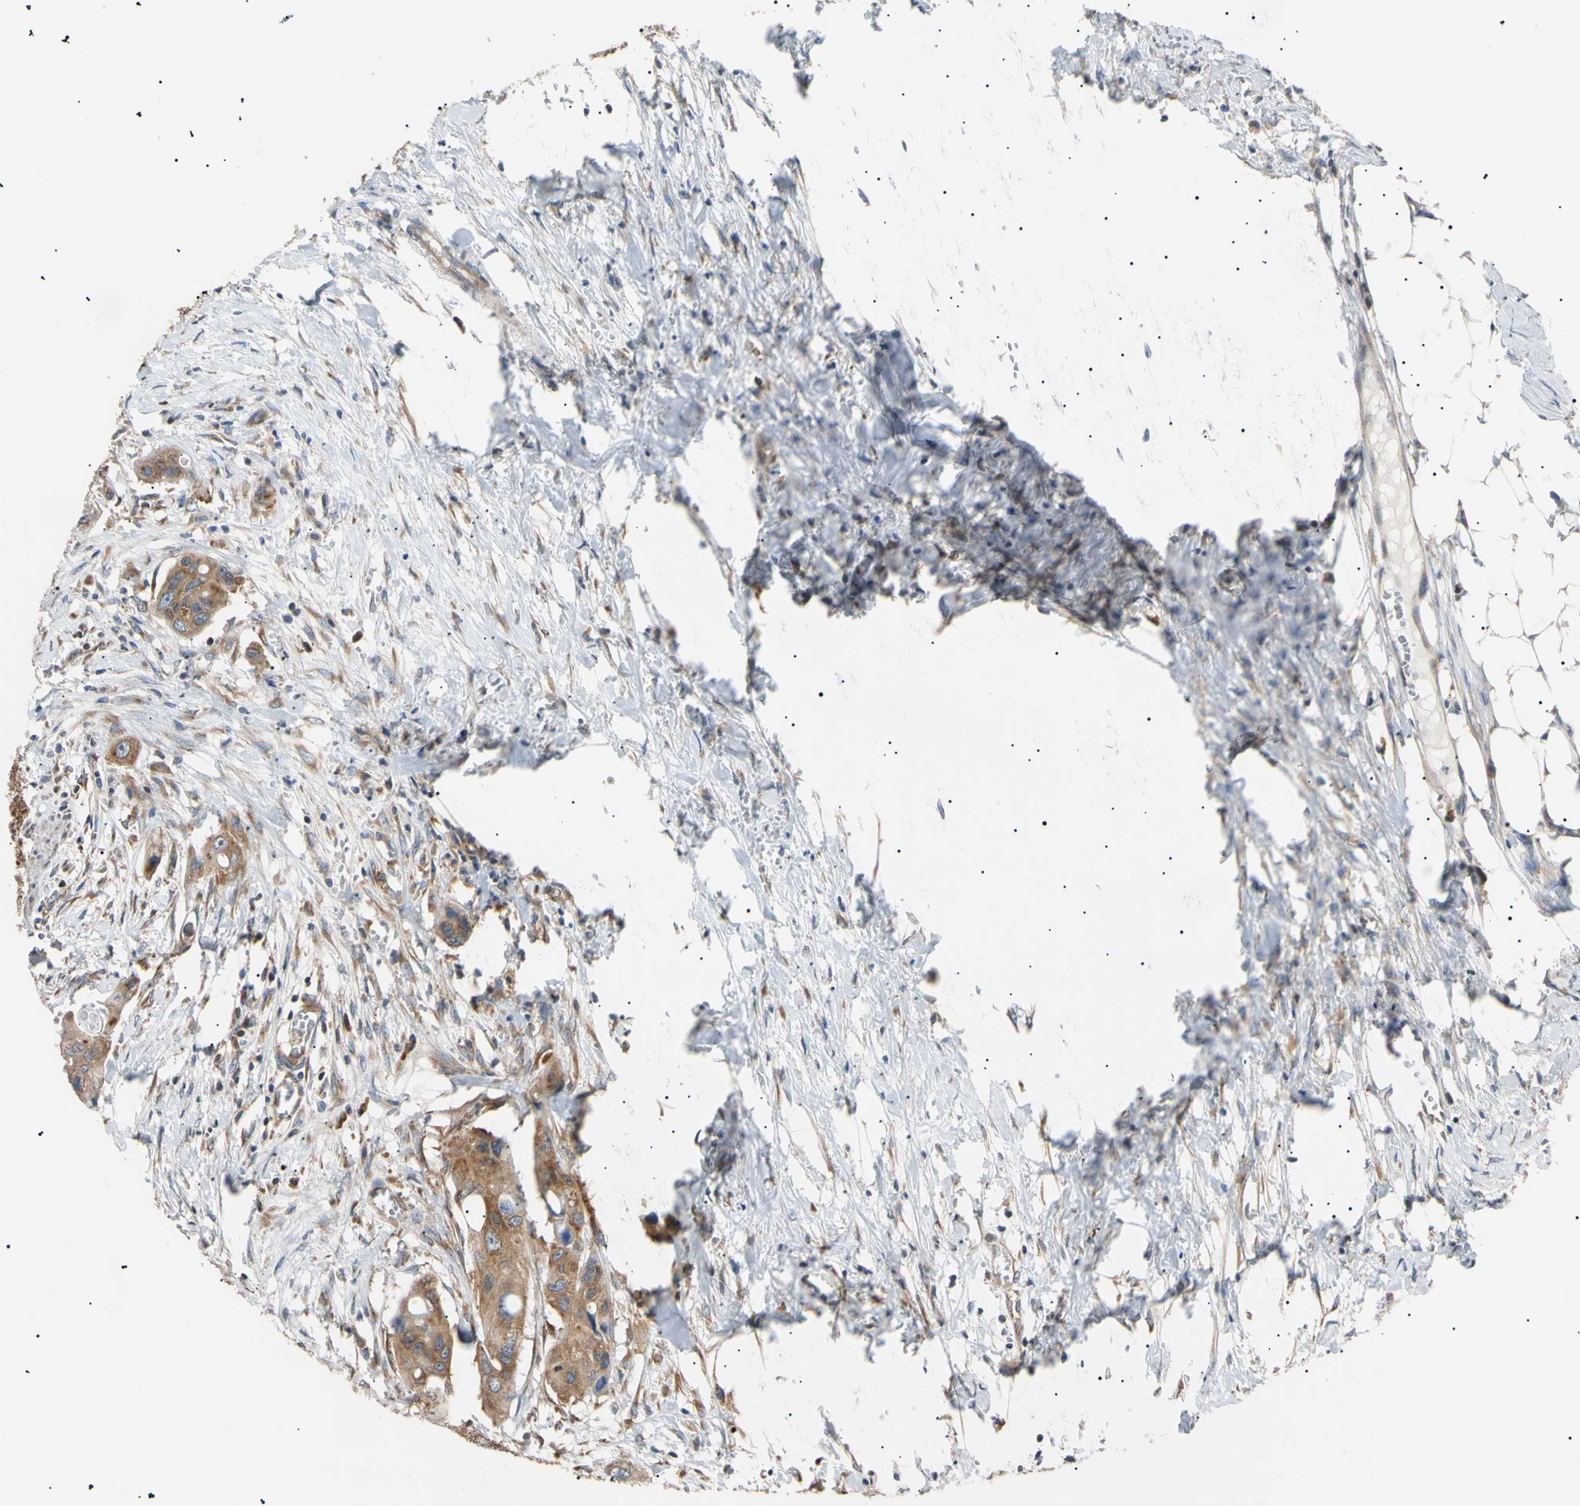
{"staining": {"intensity": "moderate", "quantity": ">75%", "location": "cytoplasmic/membranous"}, "tissue": "colorectal cancer", "cell_type": "Tumor cells", "image_type": "cancer", "snomed": [{"axis": "morphology", "description": "Adenocarcinoma, NOS"}, {"axis": "topography", "description": "Colon"}], "caption": "IHC image of adenocarcinoma (colorectal) stained for a protein (brown), which demonstrates medium levels of moderate cytoplasmic/membranous staining in approximately >75% of tumor cells.", "gene": "VAPA", "patient": {"sex": "female", "age": 57}}